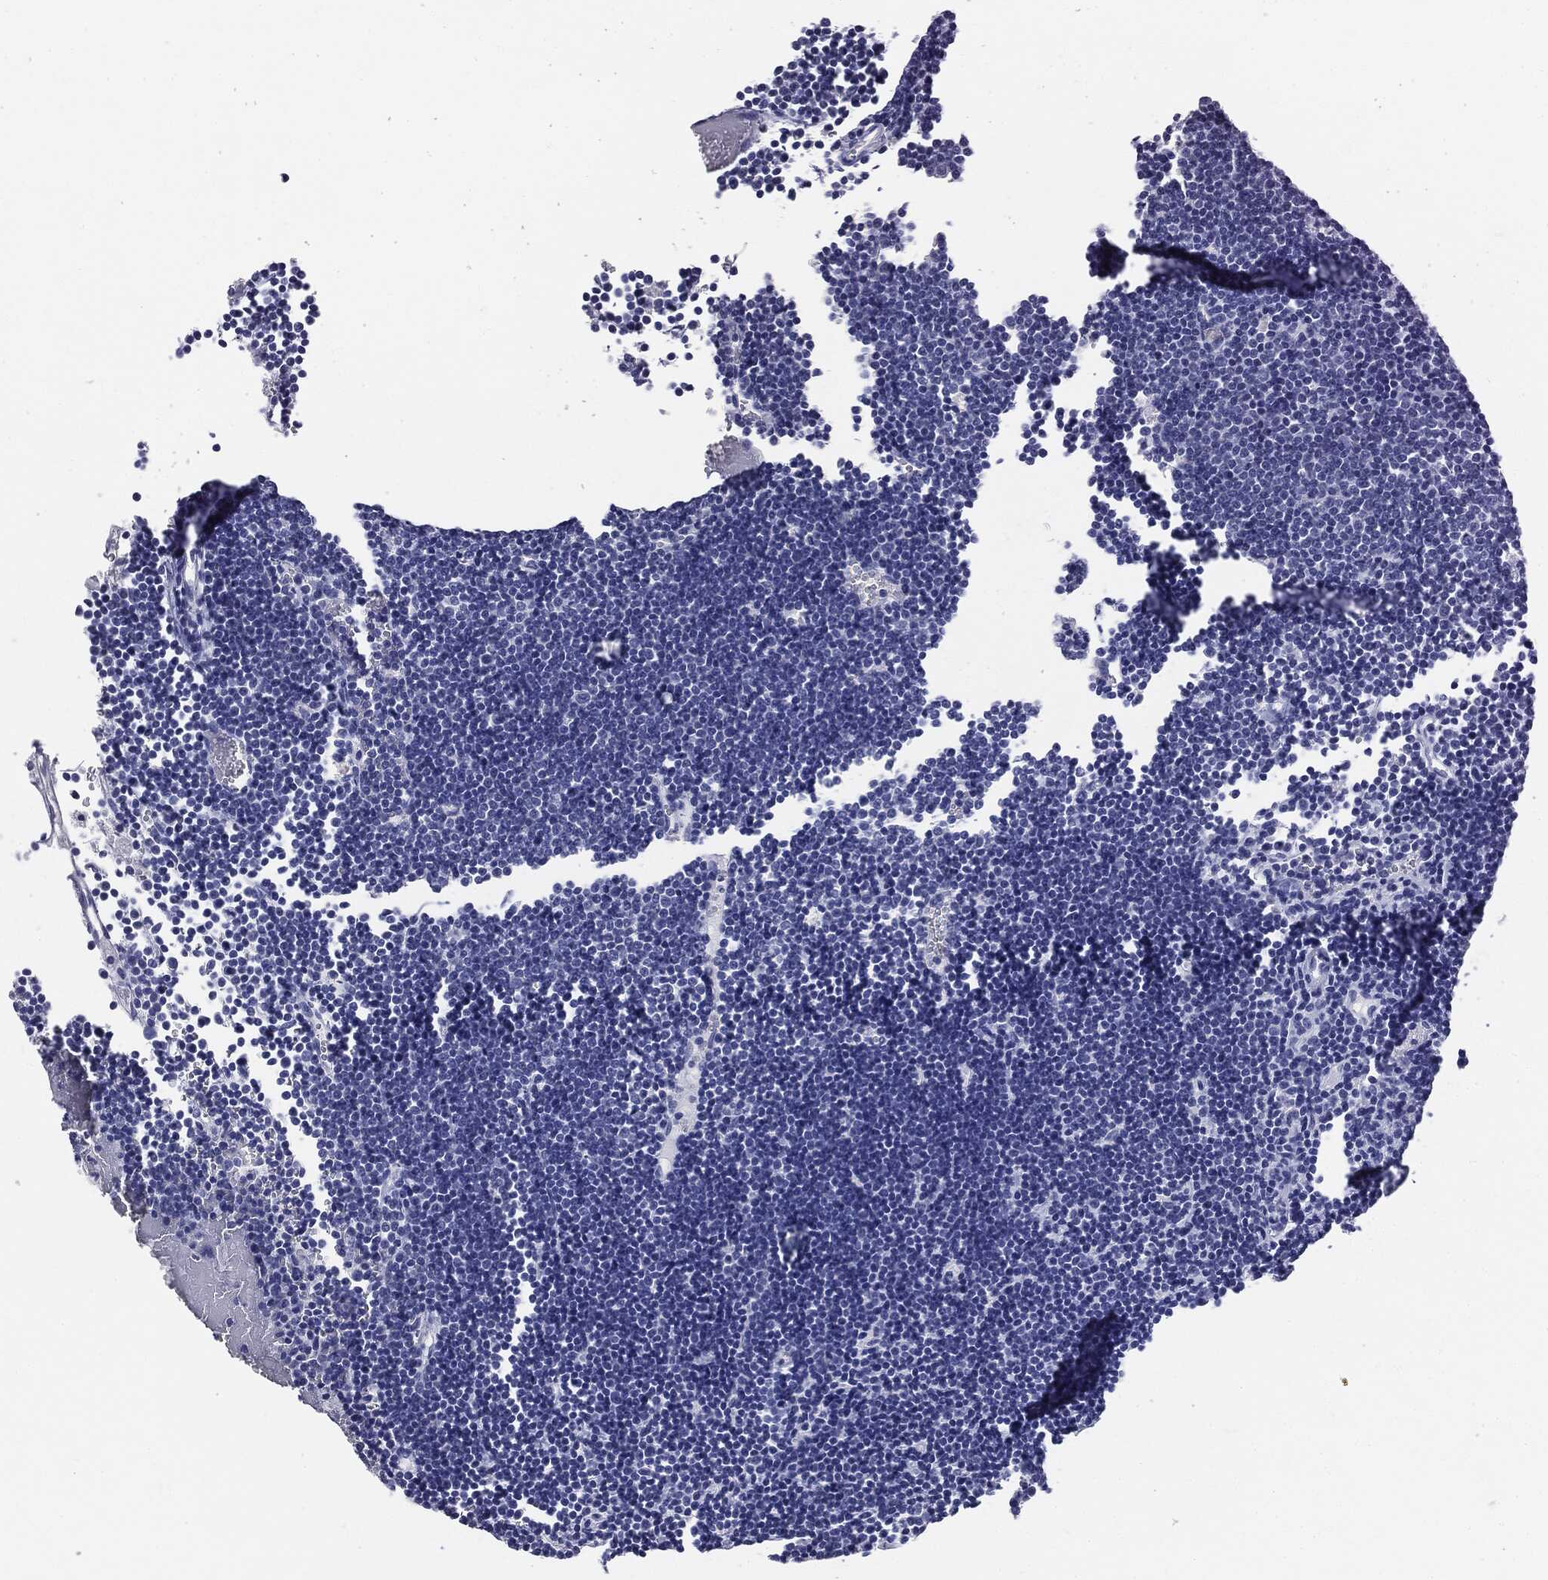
{"staining": {"intensity": "negative", "quantity": "none", "location": "none"}, "tissue": "lymphoma", "cell_type": "Tumor cells", "image_type": "cancer", "snomed": [{"axis": "morphology", "description": "Malignant lymphoma, non-Hodgkin's type, Low grade"}, {"axis": "topography", "description": "Brain"}], "caption": "A photomicrograph of human lymphoma is negative for staining in tumor cells.", "gene": "AFP", "patient": {"sex": "female", "age": 66}}